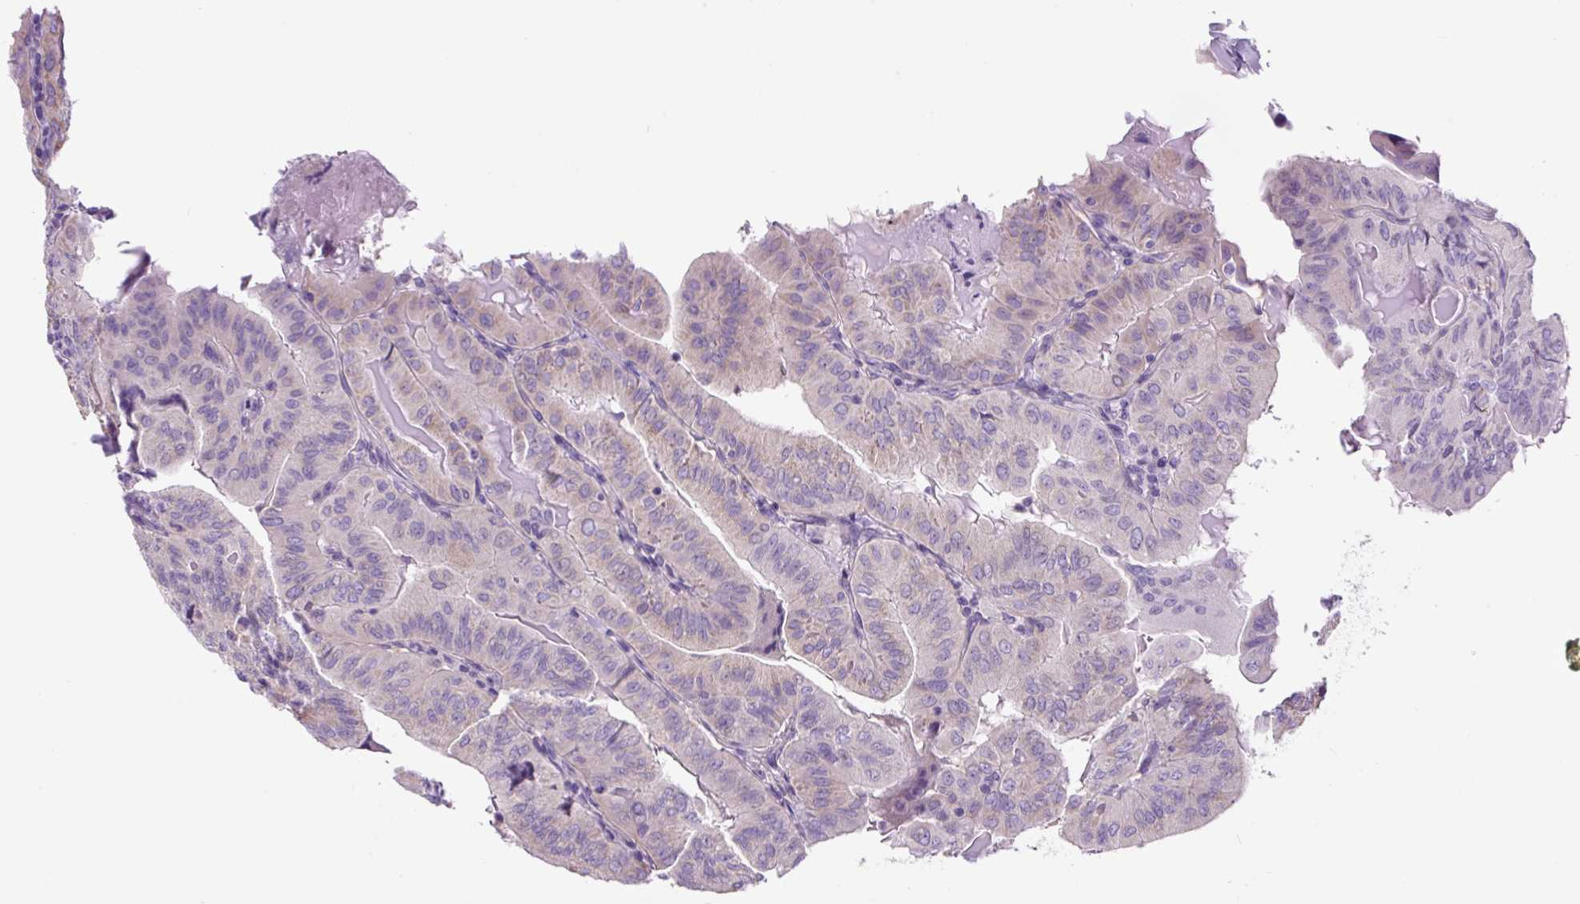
{"staining": {"intensity": "moderate", "quantity": "25%-75%", "location": "cytoplasmic/membranous"}, "tissue": "thyroid cancer", "cell_type": "Tumor cells", "image_type": "cancer", "snomed": [{"axis": "morphology", "description": "Papillary adenocarcinoma, NOS"}, {"axis": "topography", "description": "Thyroid gland"}], "caption": "Brown immunohistochemical staining in human thyroid cancer (papillary adenocarcinoma) exhibits moderate cytoplasmic/membranous positivity in approximately 25%-75% of tumor cells. (DAB IHC, brown staining for protein, blue staining for nuclei).", "gene": "GORASP1", "patient": {"sex": "female", "age": 68}}